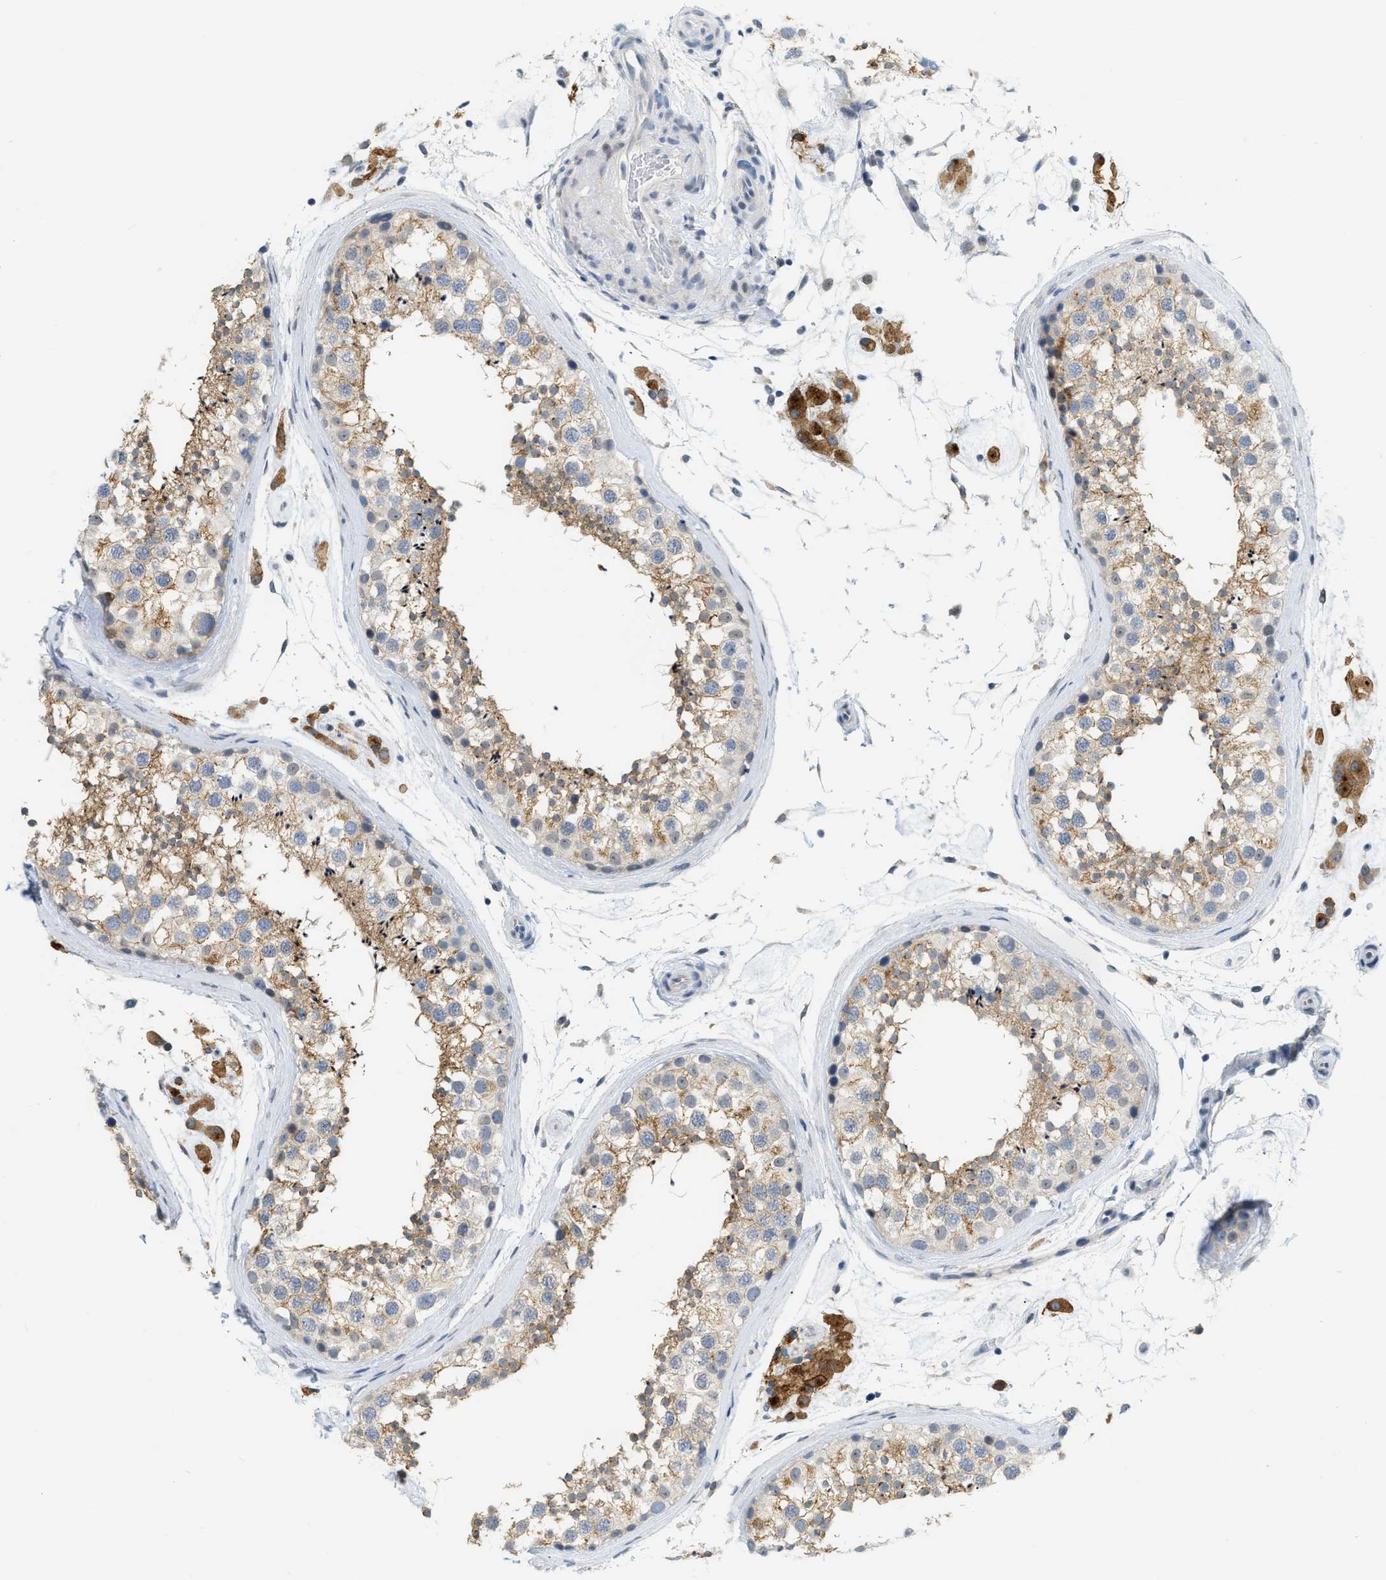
{"staining": {"intensity": "strong", "quantity": "25%-75%", "location": "cytoplasmic/membranous"}, "tissue": "testis", "cell_type": "Cells in seminiferous ducts", "image_type": "normal", "snomed": [{"axis": "morphology", "description": "Normal tissue, NOS"}, {"axis": "topography", "description": "Testis"}], "caption": "IHC histopathology image of normal human testis stained for a protein (brown), which displays high levels of strong cytoplasmic/membranous expression in approximately 25%-75% of cells in seminiferous ducts.", "gene": "ZNF408", "patient": {"sex": "male", "age": 46}}